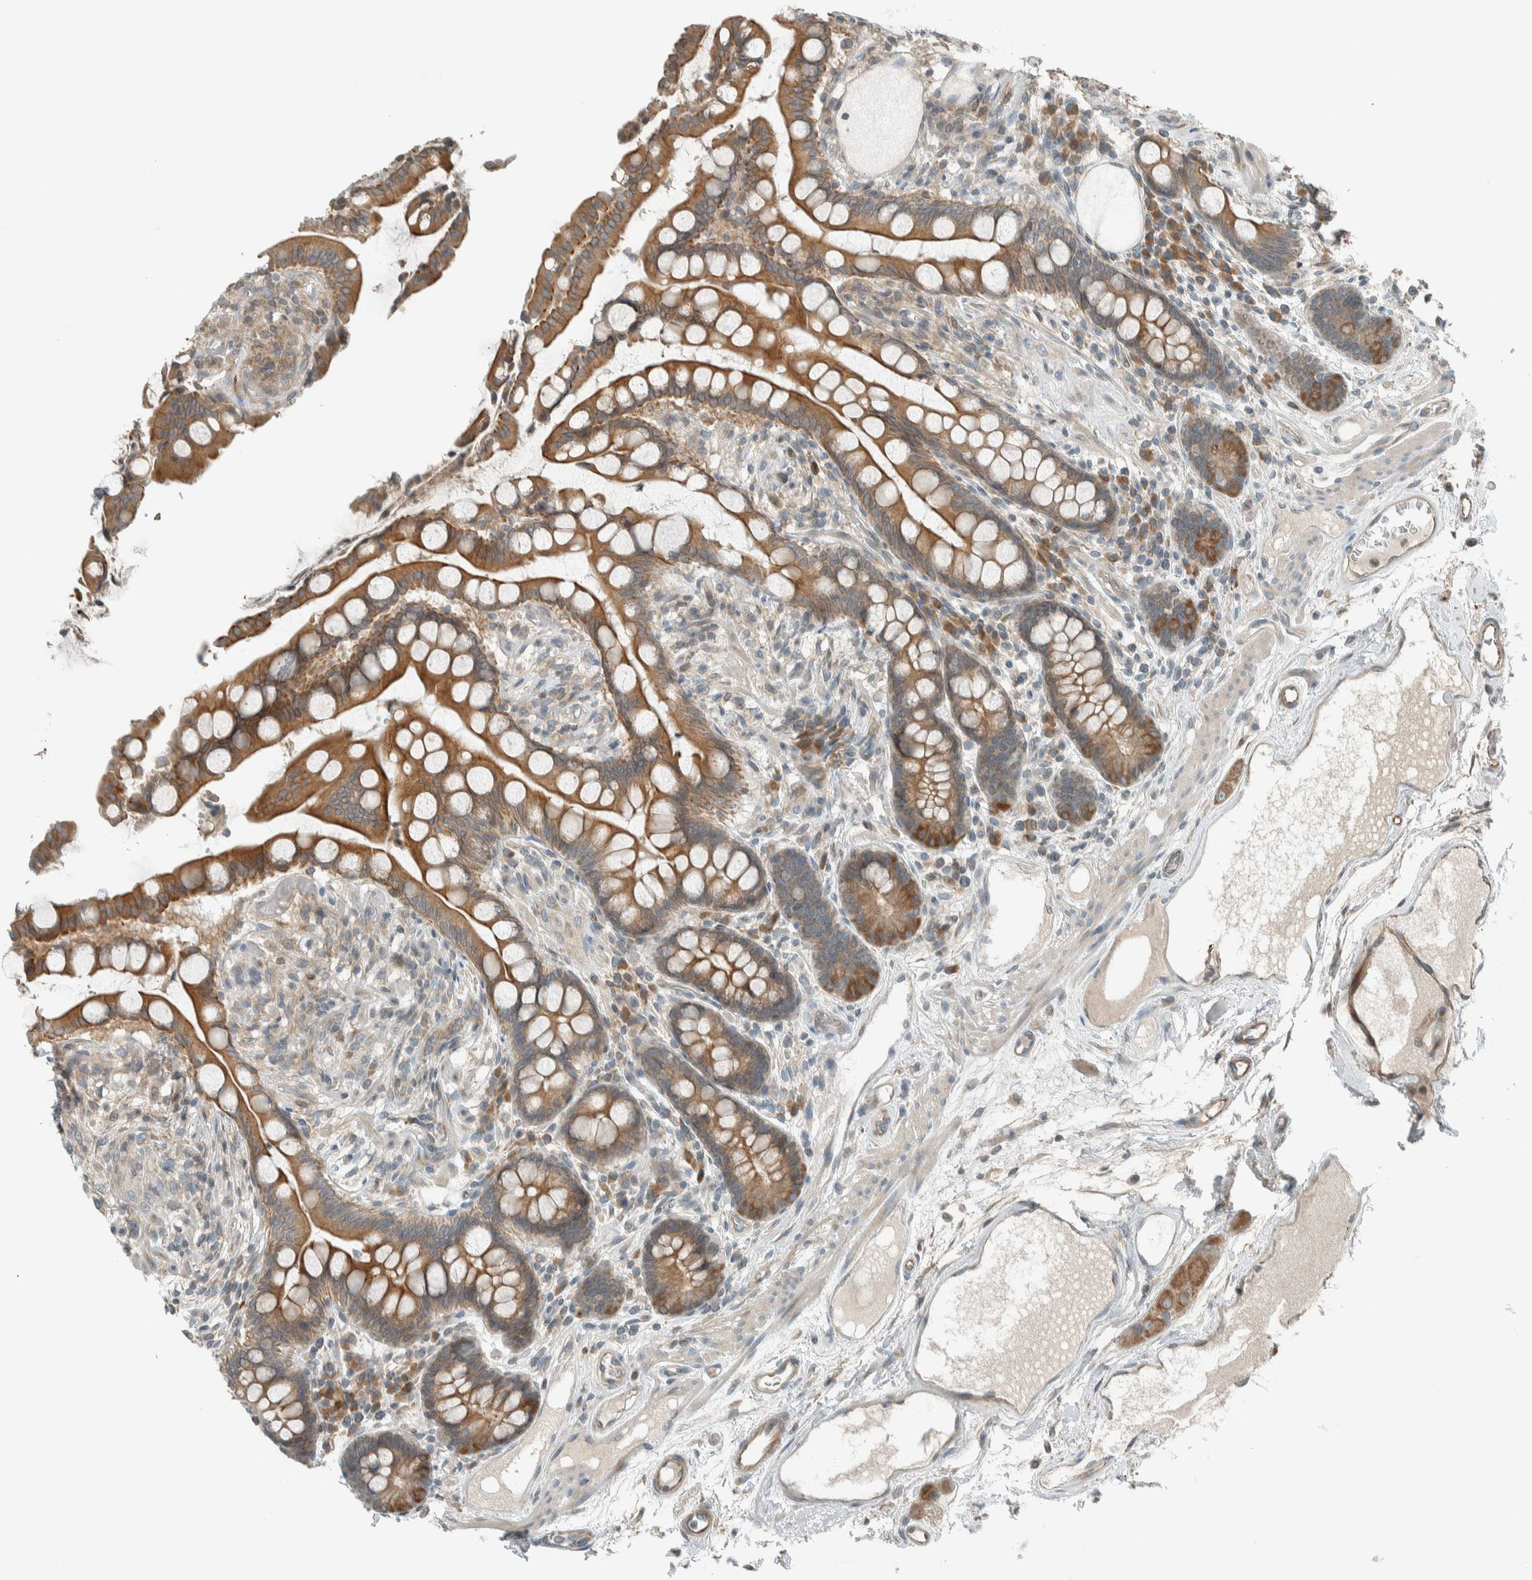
{"staining": {"intensity": "moderate", "quantity": "25%-75%", "location": "cytoplasmic/membranous"}, "tissue": "colon", "cell_type": "Endothelial cells", "image_type": "normal", "snomed": [{"axis": "morphology", "description": "Normal tissue, NOS"}, {"axis": "topography", "description": "Colon"}], "caption": "The immunohistochemical stain highlights moderate cytoplasmic/membranous positivity in endothelial cells of benign colon.", "gene": "SEL1L", "patient": {"sex": "male", "age": 73}}